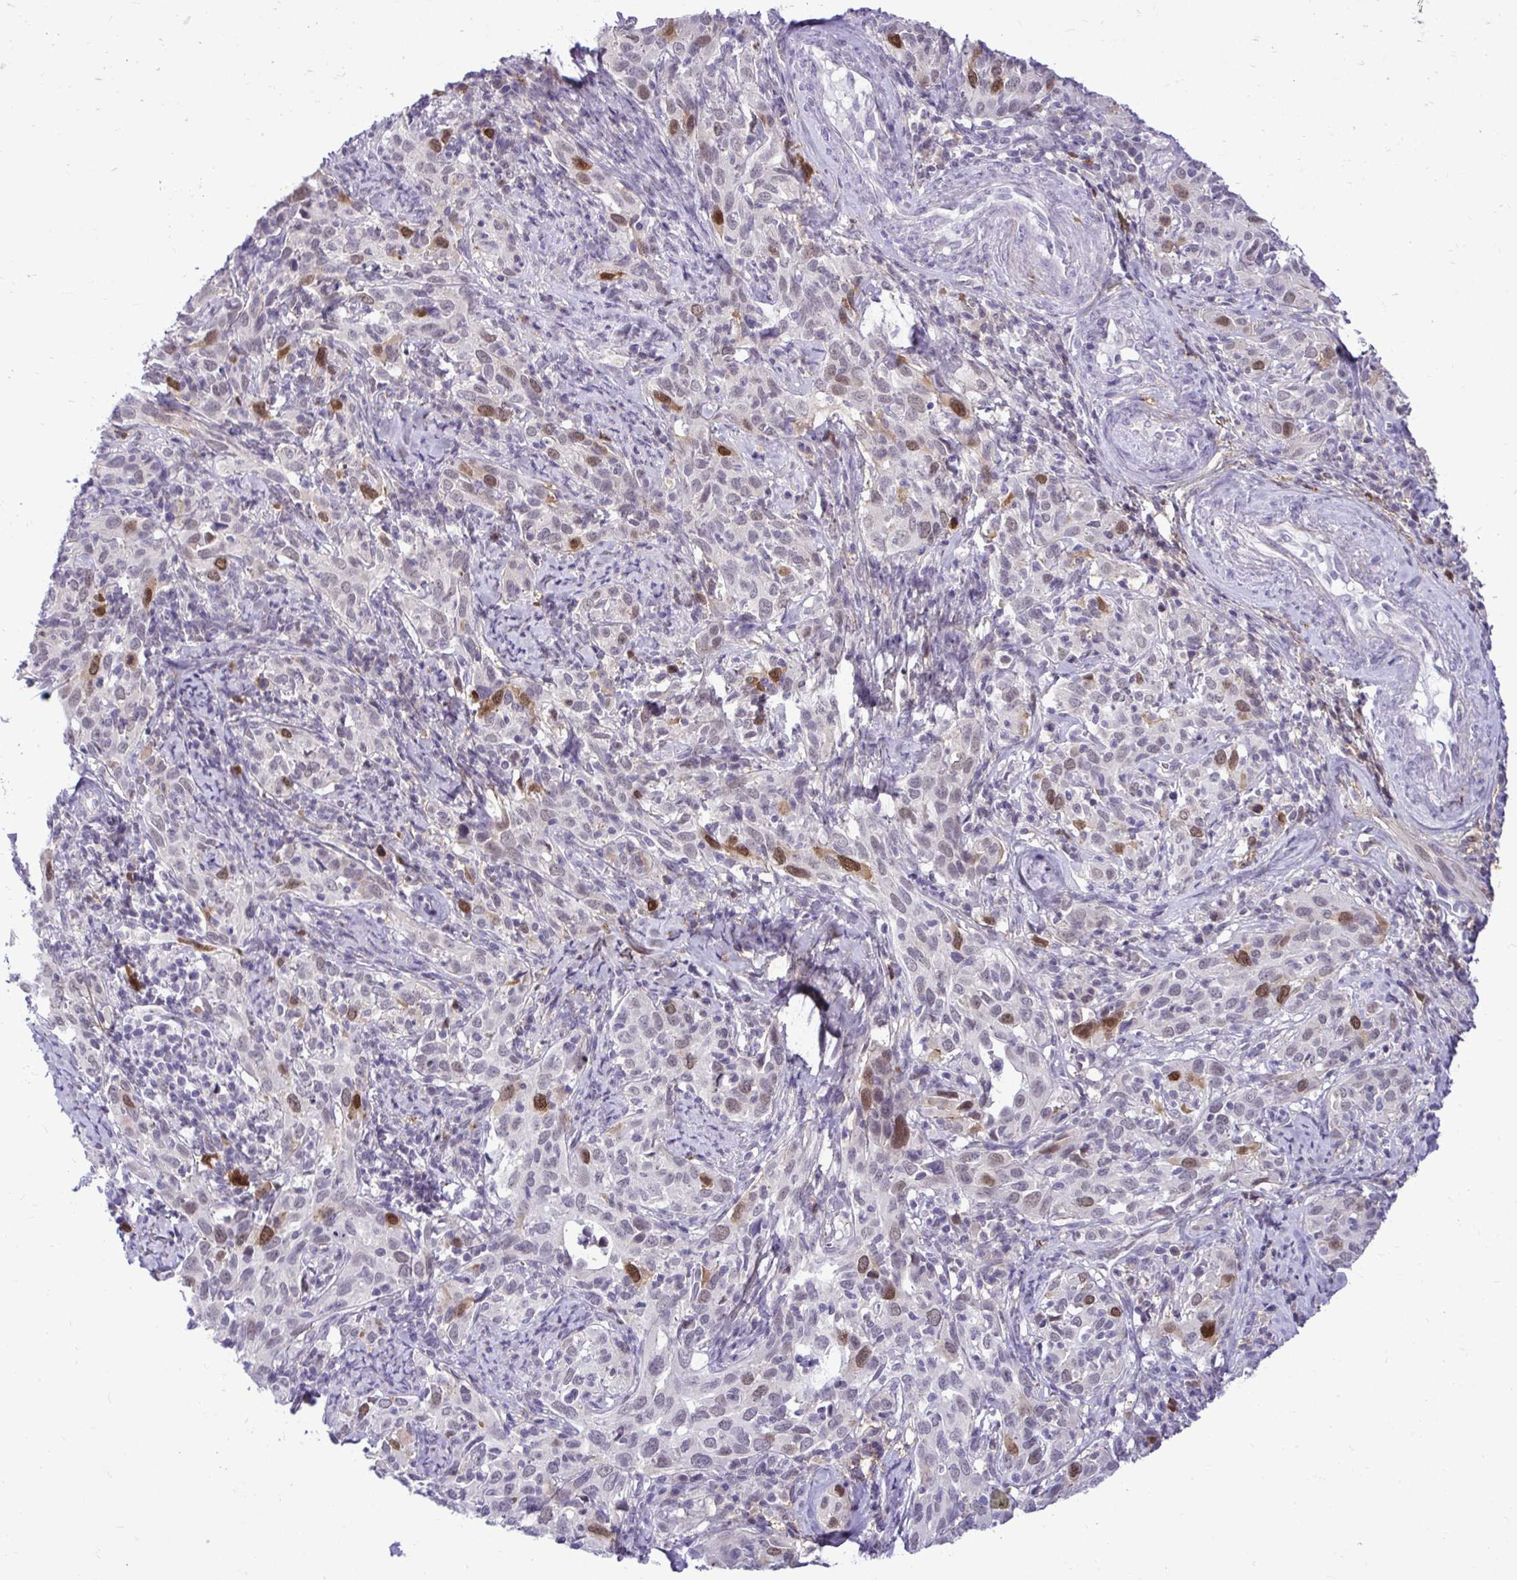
{"staining": {"intensity": "strong", "quantity": "<25%", "location": "cytoplasmic/membranous,nuclear"}, "tissue": "cervical cancer", "cell_type": "Tumor cells", "image_type": "cancer", "snomed": [{"axis": "morphology", "description": "Normal tissue, NOS"}, {"axis": "morphology", "description": "Squamous cell carcinoma, NOS"}, {"axis": "topography", "description": "Cervix"}], "caption": "An immunohistochemistry (IHC) micrograph of neoplastic tissue is shown. Protein staining in brown shows strong cytoplasmic/membranous and nuclear positivity in cervical squamous cell carcinoma within tumor cells.", "gene": "CDC20", "patient": {"sex": "female", "age": 51}}